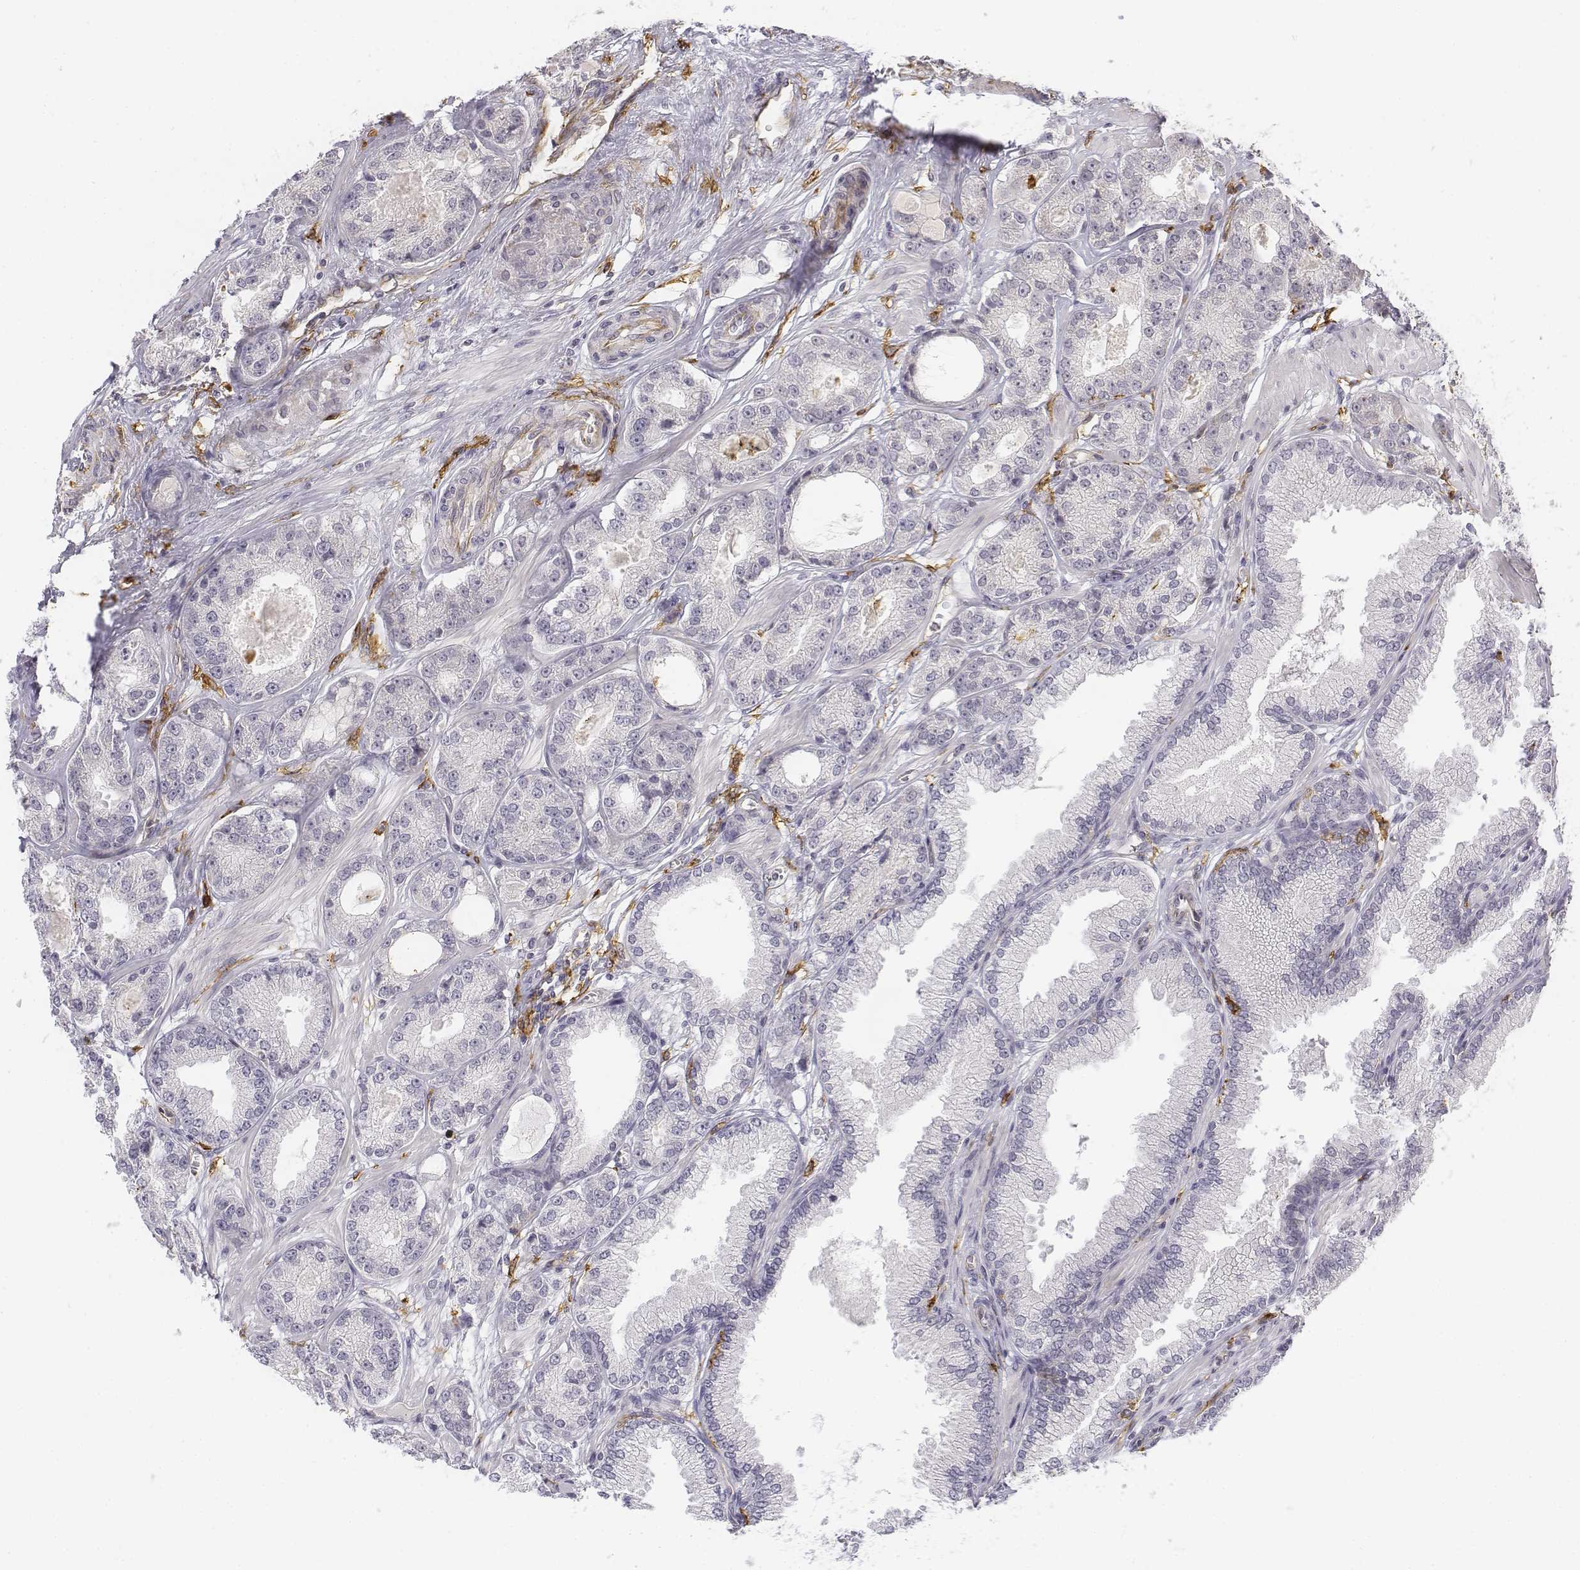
{"staining": {"intensity": "negative", "quantity": "none", "location": "none"}, "tissue": "prostate cancer", "cell_type": "Tumor cells", "image_type": "cancer", "snomed": [{"axis": "morphology", "description": "Adenocarcinoma, NOS"}, {"axis": "topography", "description": "Prostate"}], "caption": "Prostate cancer stained for a protein using immunohistochemistry (IHC) demonstrates no expression tumor cells.", "gene": "CD14", "patient": {"sex": "male", "age": 64}}